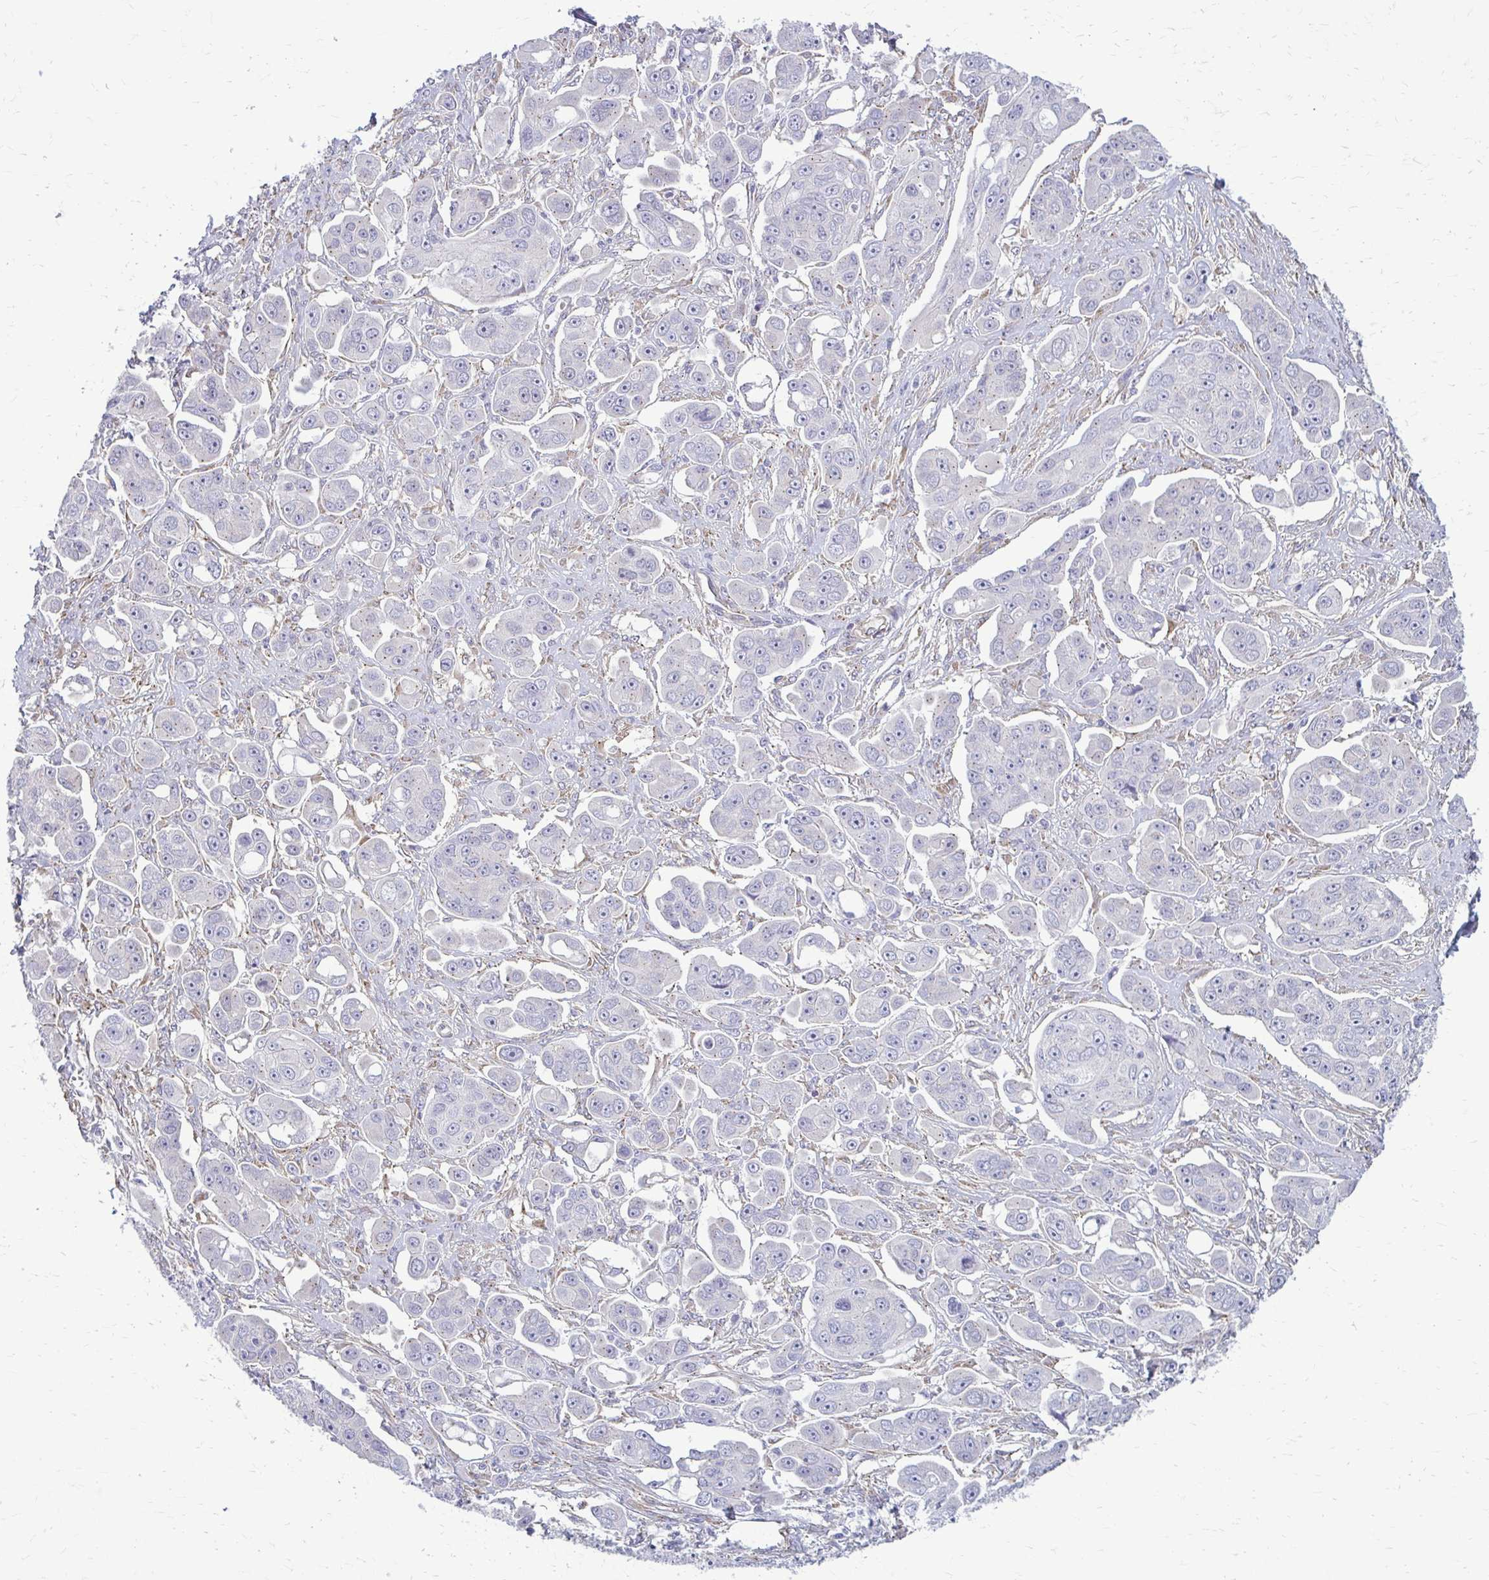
{"staining": {"intensity": "negative", "quantity": "none", "location": "none"}, "tissue": "ovarian cancer", "cell_type": "Tumor cells", "image_type": "cancer", "snomed": [{"axis": "morphology", "description": "Carcinoma, endometroid"}, {"axis": "topography", "description": "Ovary"}], "caption": "DAB immunohistochemical staining of human endometroid carcinoma (ovarian) shows no significant expression in tumor cells.", "gene": "DEPP1", "patient": {"sex": "female", "age": 70}}